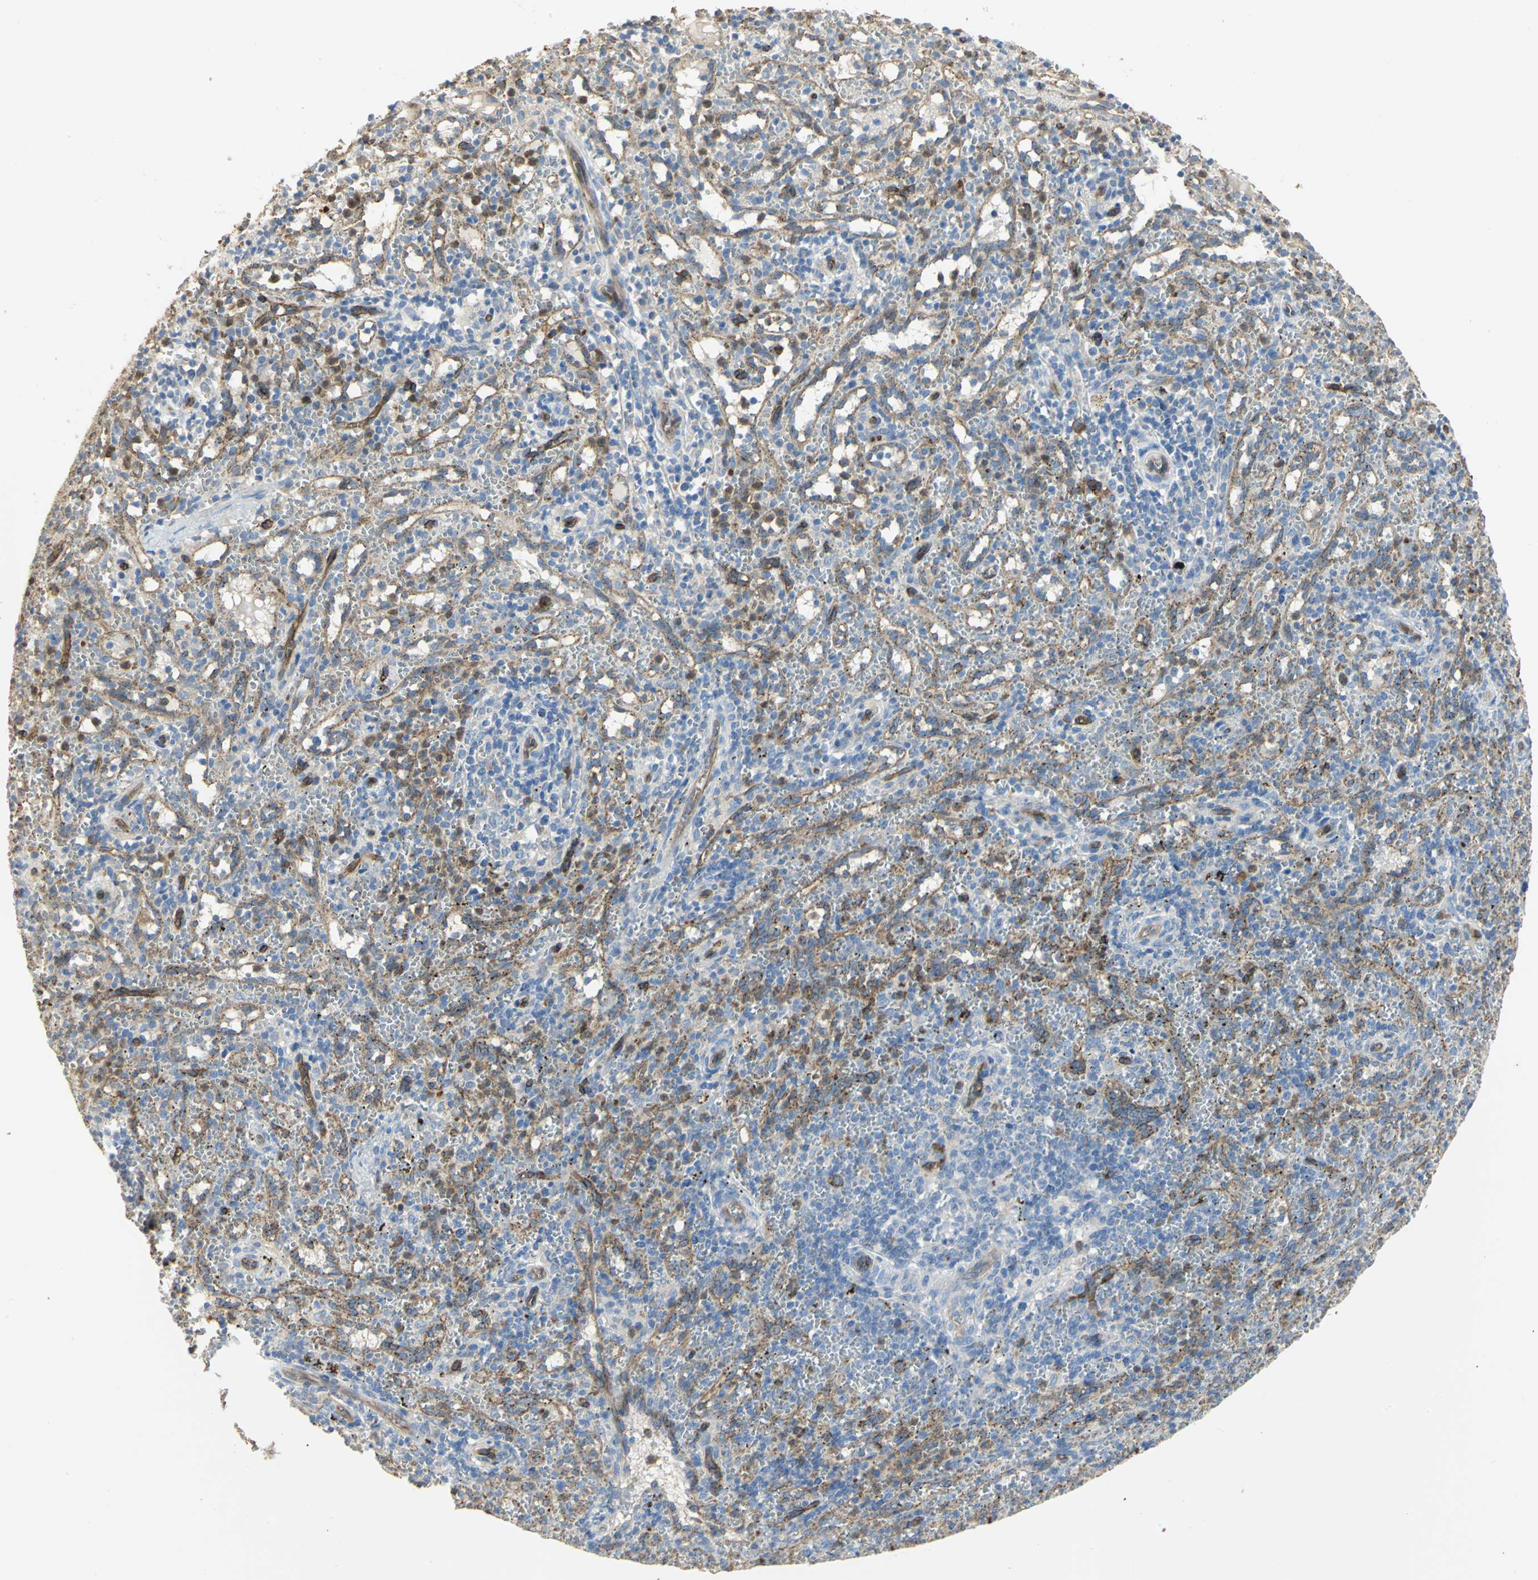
{"staining": {"intensity": "moderate", "quantity": "25%-75%", "location": "cytoplasmic/membranous"}, "tissue": "spleen", "cell_type": "Cells in red pulp", "image_type": "normal", "snomed": [{"axis": "morphology", "description": "Normal tissue, NOS"}, {"axis": "topography", "description": "Spleen"}], "caption": "Immunohistochemistry photomicrograph of unremarkable human spleen stained for a protein (brown), which displays medium levels of moderate cytoplasmic/membranous positivity in approximately 25%-75% of cells in red pulp.", "gene": "DLGAP5", "patient": {"sex": "female", "age": 10}}